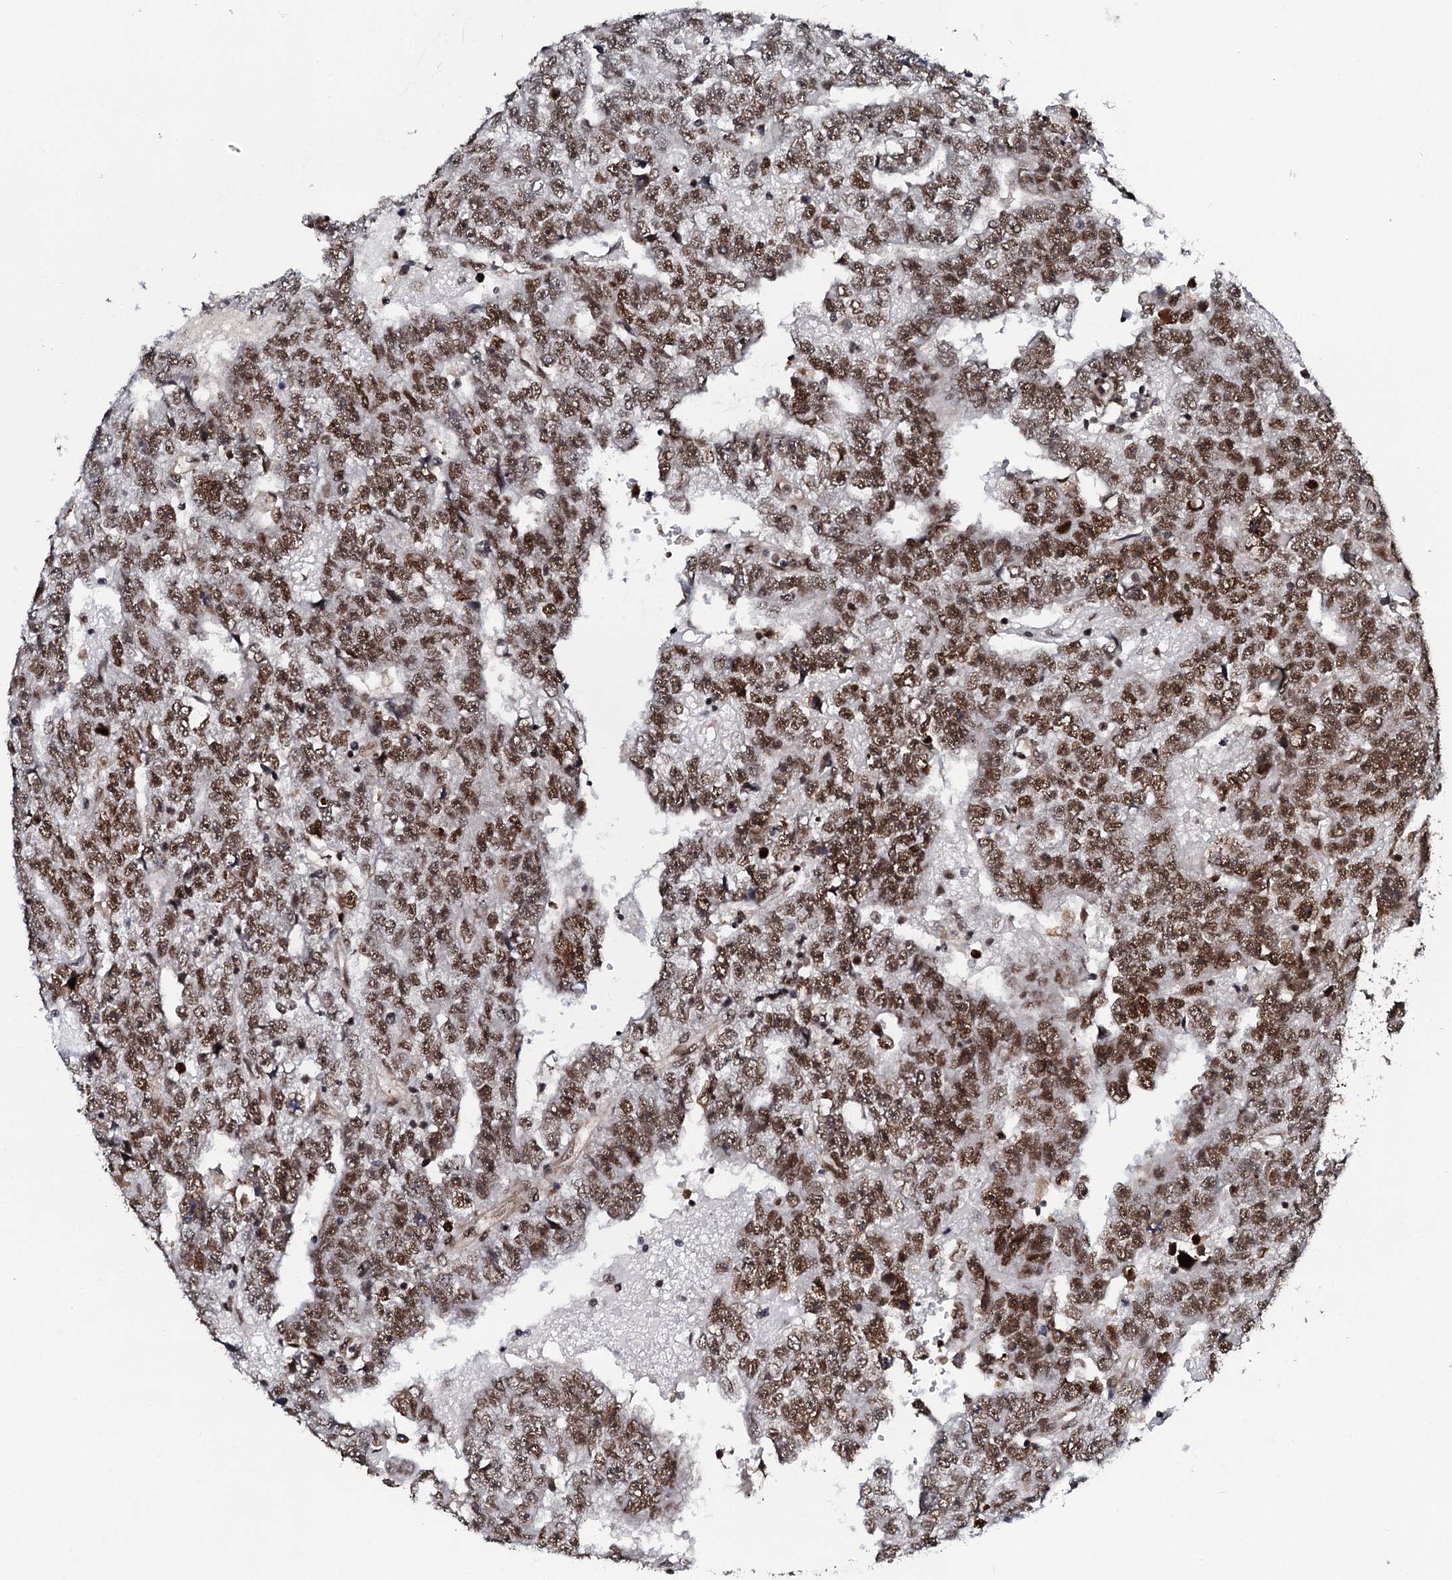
{"staining": {"intensity": "strong", "quantity": ">75%", "location": "nuclear"}, "tissue": "testis cancer", "cell_type": "Tumor cells", "image_type": "cancer", "snomed": [{"axis": "morphology", "description": "Carcinoma, Embryonal, NOS"}, {"axis": "topography", "description": "Testis"}], "caption": "This histopathology image shows immunohistochemistry staining of testis cancer, with high strong nuclear expression in about >75% of tumor cells.", "gene": "CSTF3", "patient": {"sex": "male", "age": 25}}